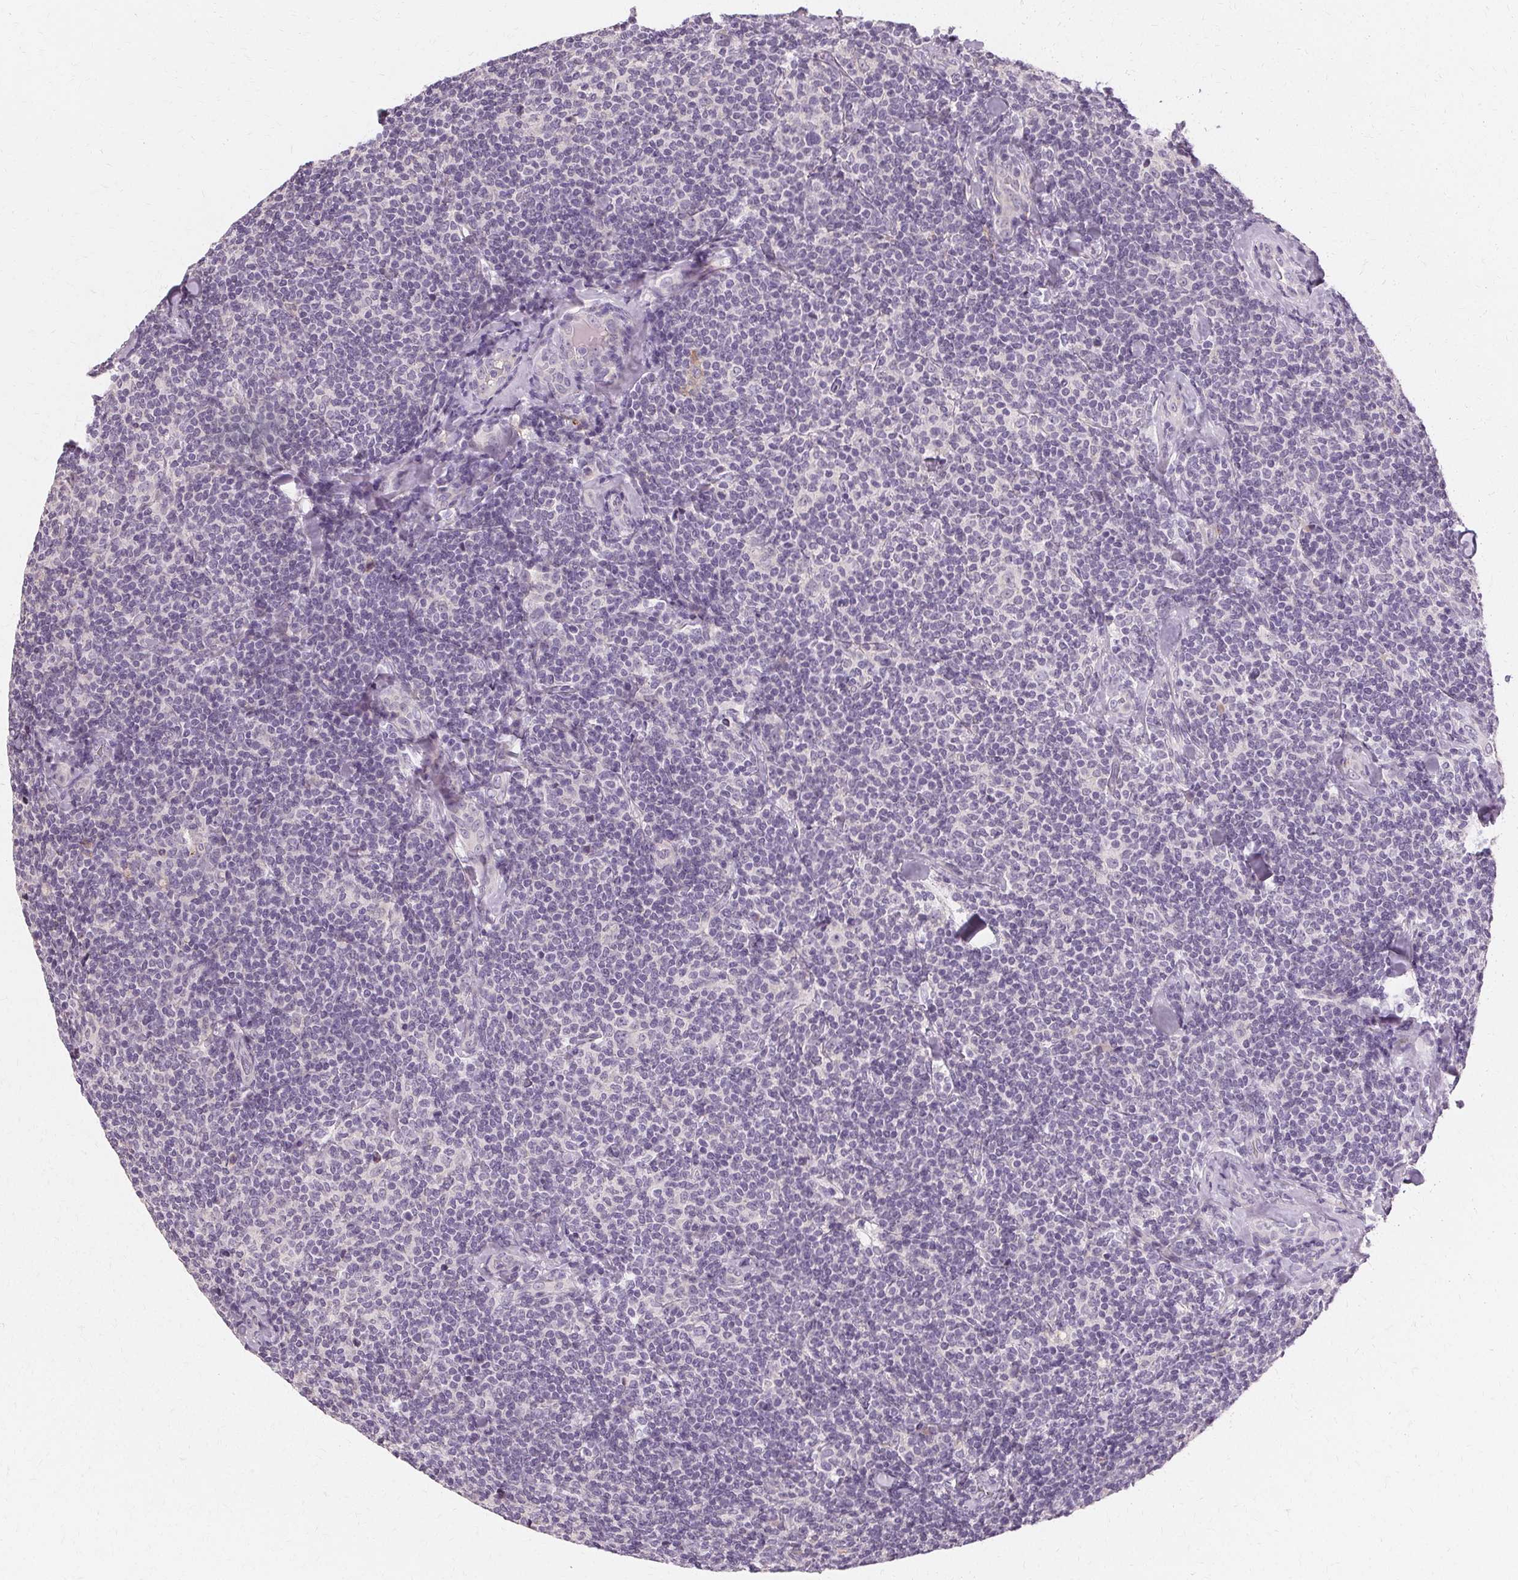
{"staining": {"intensity": "negative", "quantity": "none", "location": "none"}, "tissue": "lymphoma", "cell_type": "Tumor cells", "image_type": "cancer", "snomed": [{"axis": "morphology", "description": "Malignant lymphoma, non-Hodgkin's type, Low grade"}, {"axis": "topography", "description": "Lymph node"}], "caption": "Human low-grade malignant lymphoma, non-Hodgkin's type stained for a protein using immunohistochemistry (IHC) shows no expression in tumor cells.", "gene": "IFNGR1", "patient": {"sex": "female", "age": 56}}